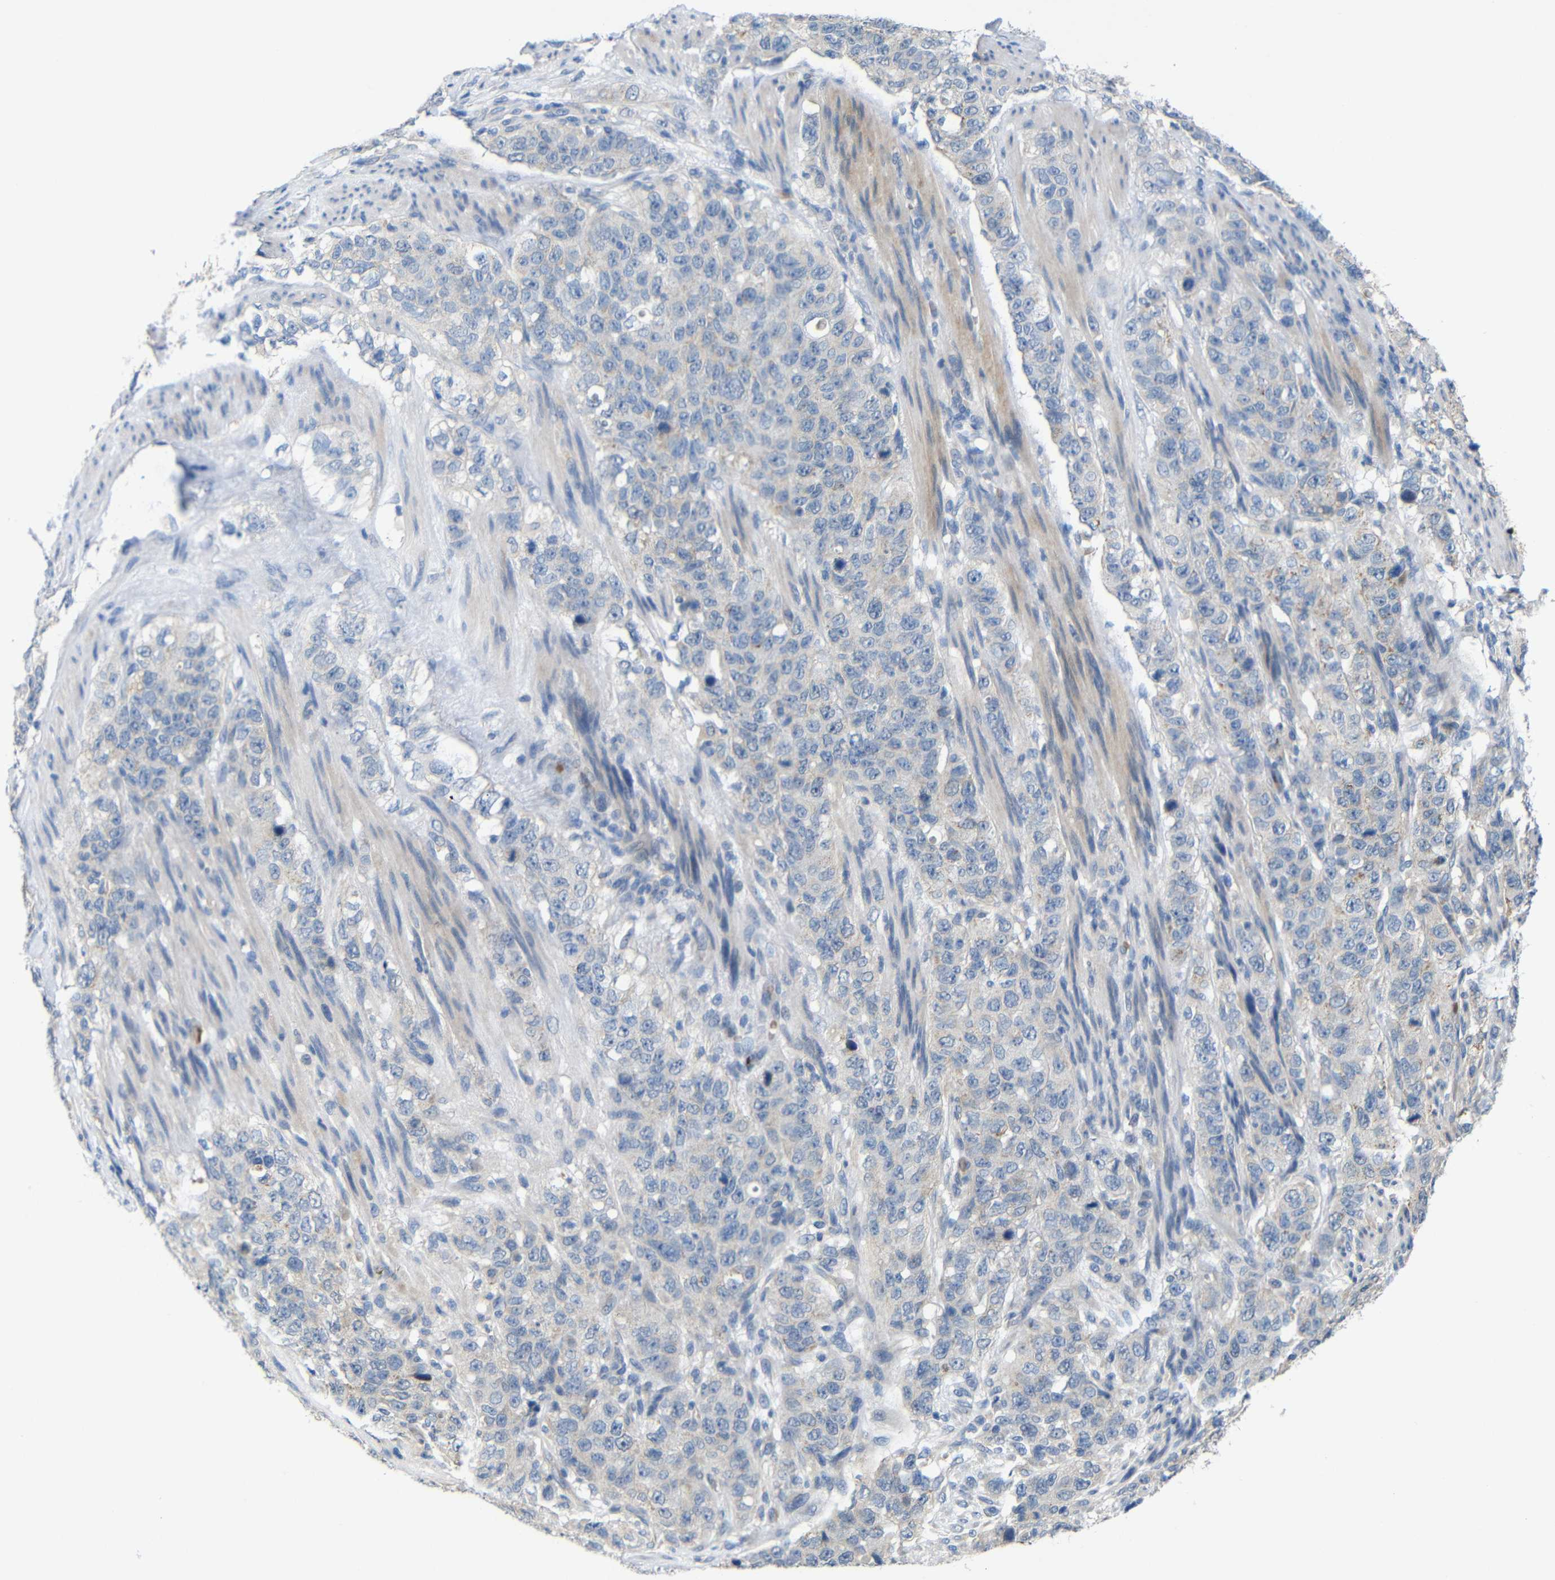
{"staining": {"intensity": "weak", "quantity": "<25%", "location": "cytoplasmic/membranous"}, "tissue": "stomach cancer", "cell_type": "Tumor cells", "image_type": "cancer", "snomed": [{"axis": "morphology", "description": "Adenocarcinoma, NOS"}, {"axis": "topography", "description": "Stomach"}], "caption": "DAB immunohistochemical staining of stomach cancer (adenocarcinoma) reveals no significant expression in tumor cells.", "gene": "TBC1D32", "patient": {"sex": "male", "age": 48}}